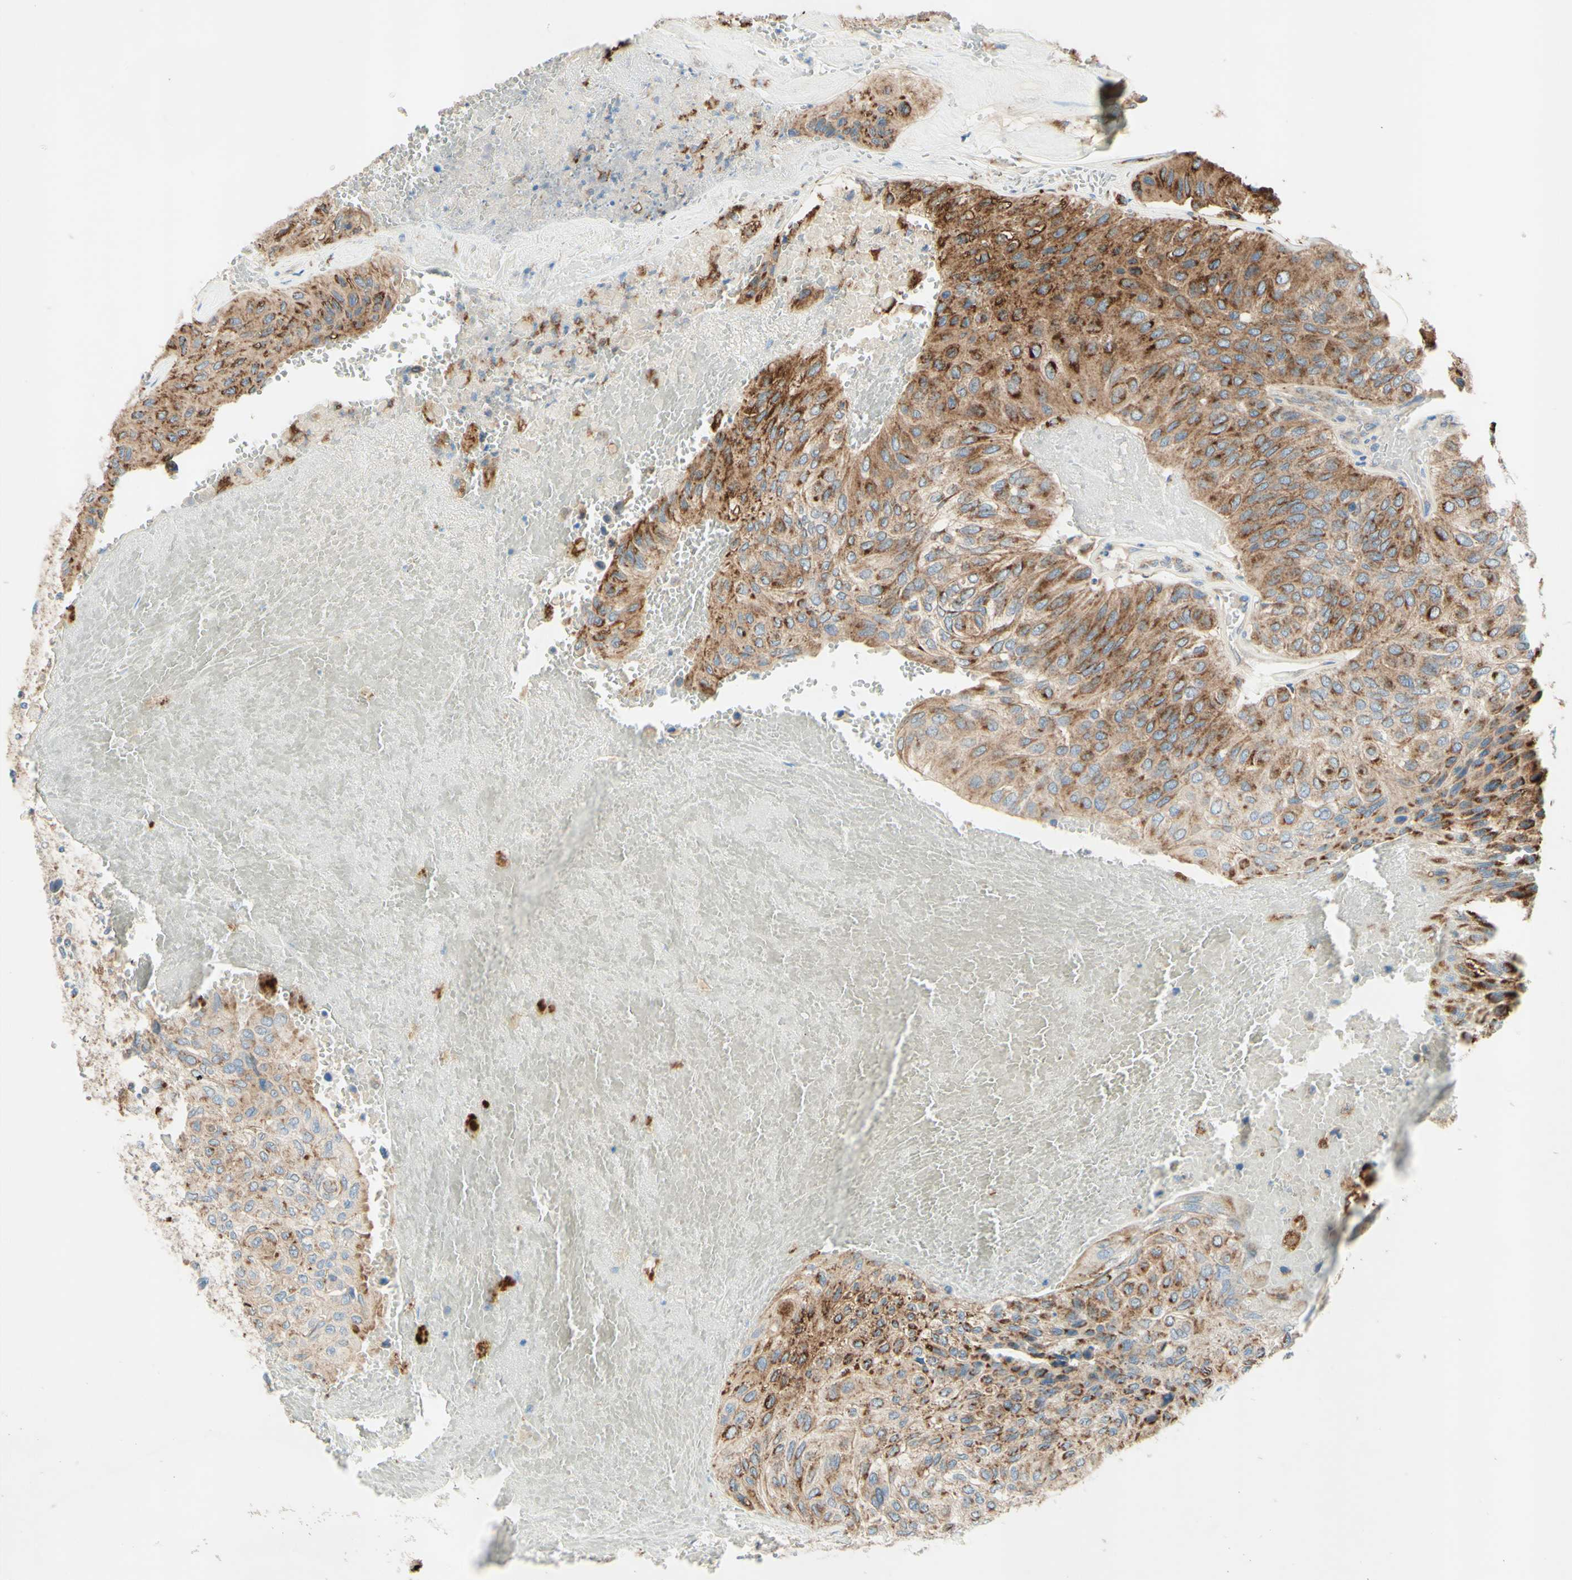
{"staining": {"intensity": "moderate", "quantity": ">75%", "location": "cytoplasmic/membranous"}, "tissue": "urothelial cancer", "cell_type": "Tumor cells", "image_type": "cancer", "snomed": [{"axis": "morphology", "description": "Urothelial carcinoma, High grade"}, {"axis": "topography", "description": "Urinary bladder"}], "caption": "The immunohistochemical stain shows moderate cytoplasmic/membranous positivity in tumor cells of urothelial cancer tissue. The staining was performed using DAB (3,3'-diaminobenzidine), with brown indicating positive protein expression. Nuclei are stained blue with hematoxylin.", "gene": "ARMC10", "patient": {"sex": "male", "age": 66}}